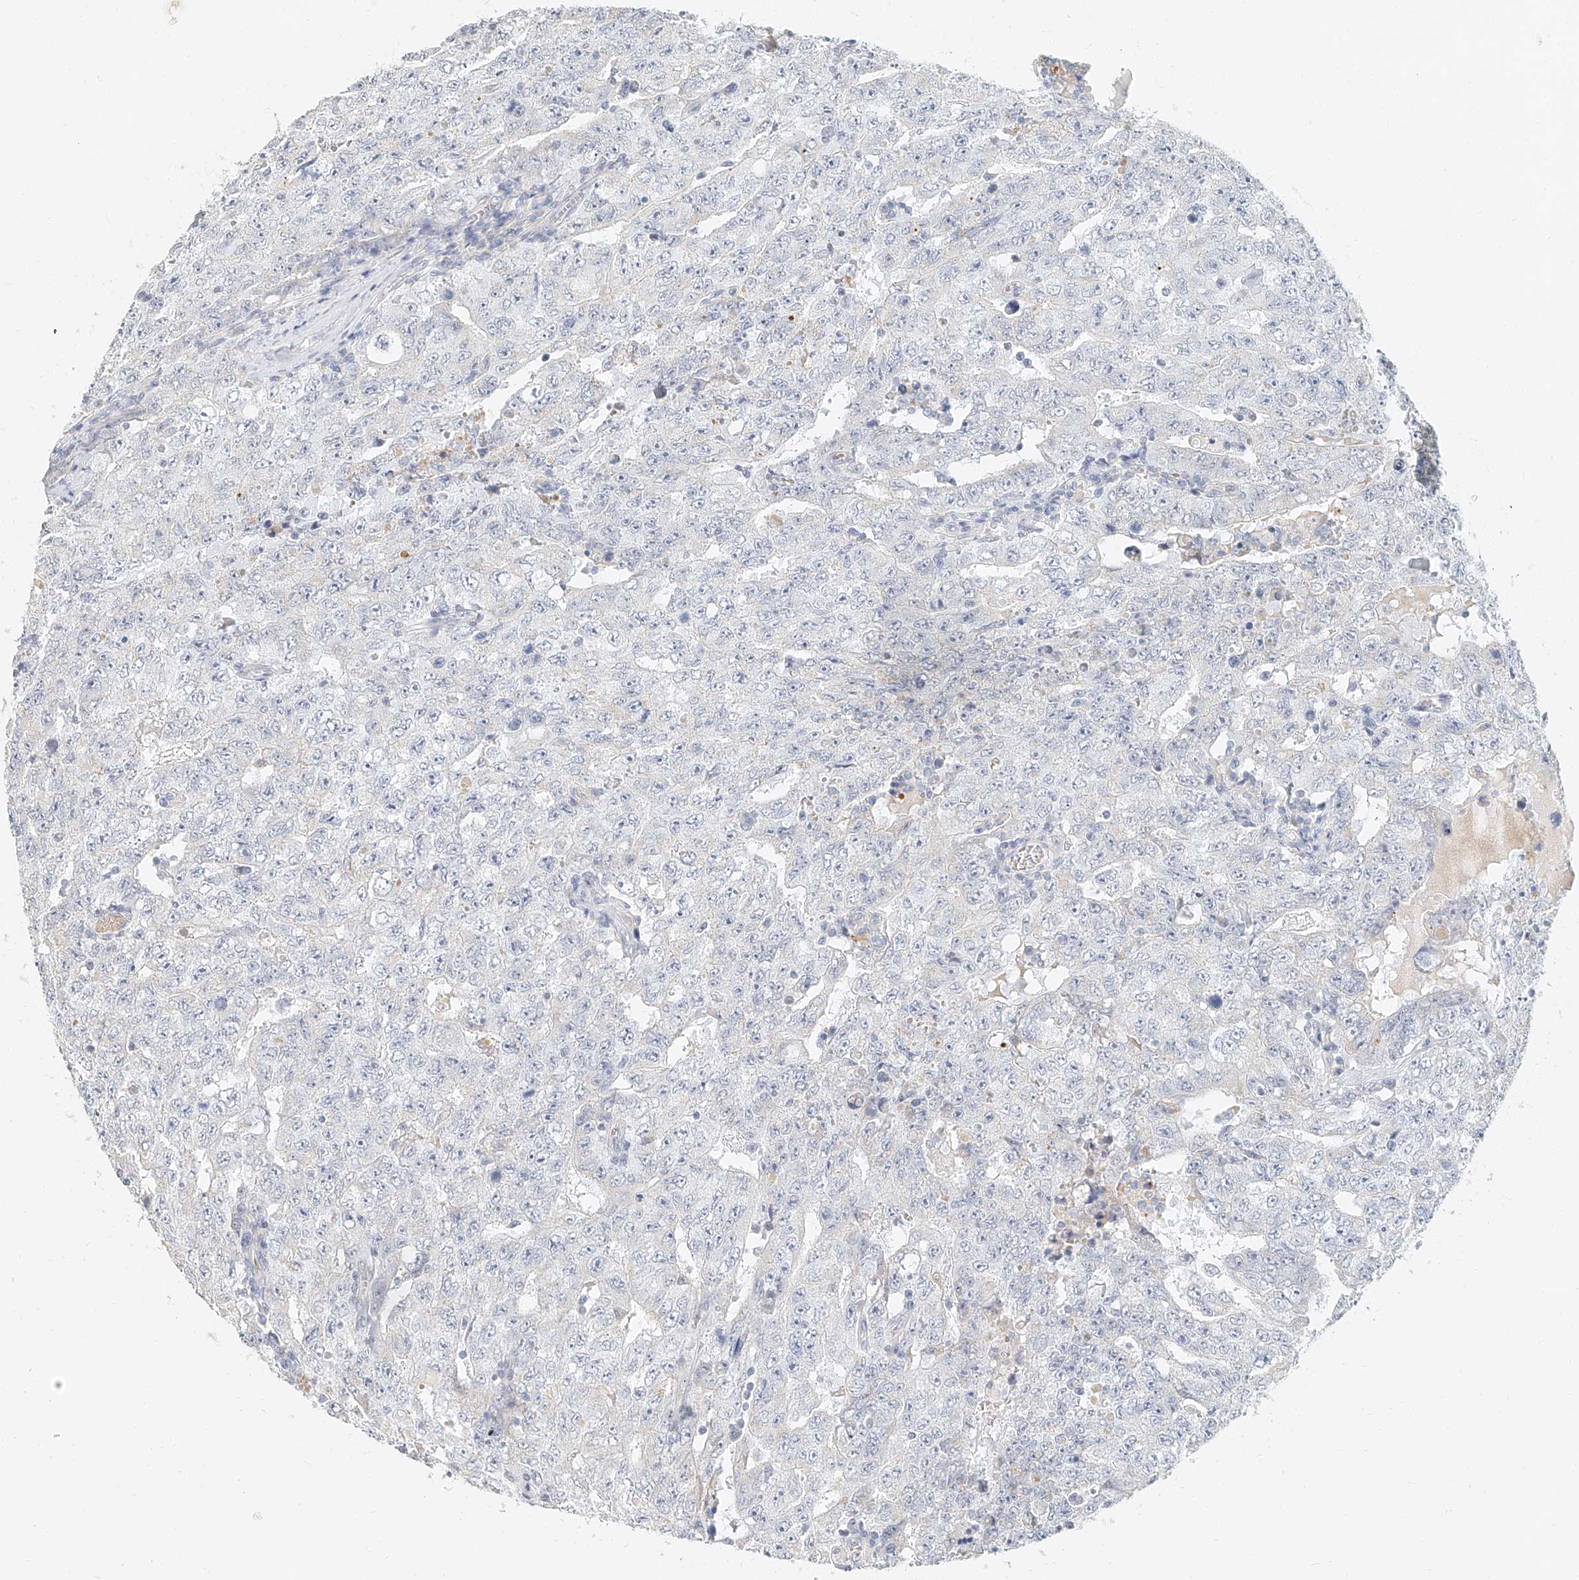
{"staining": {"intensity": "negative", "quantity": "none", "location": "none"}, "tissue": "testis cancer", "cell_type": "Tumor cells", "image_type": "cancer", "snomed": [{"axis": "morphology", "description": "Carcinoma, Embryonal, NOS"}, {"axis": "topography", "description": "Testis"}], "caption": "Immunohistochemical staining of human testis cancer (embryonal carcinoma) reveals no significant staining in tumor cells. Brightfield microscopy of immunohistochemistry (IHC) stained with DAB (3,3'-diaminobenzidine) (brown) and hematoxylin (blue), captured at high magnification.", "gene": "CXorf58", "patient": {"sex": "male", "age": 26}}